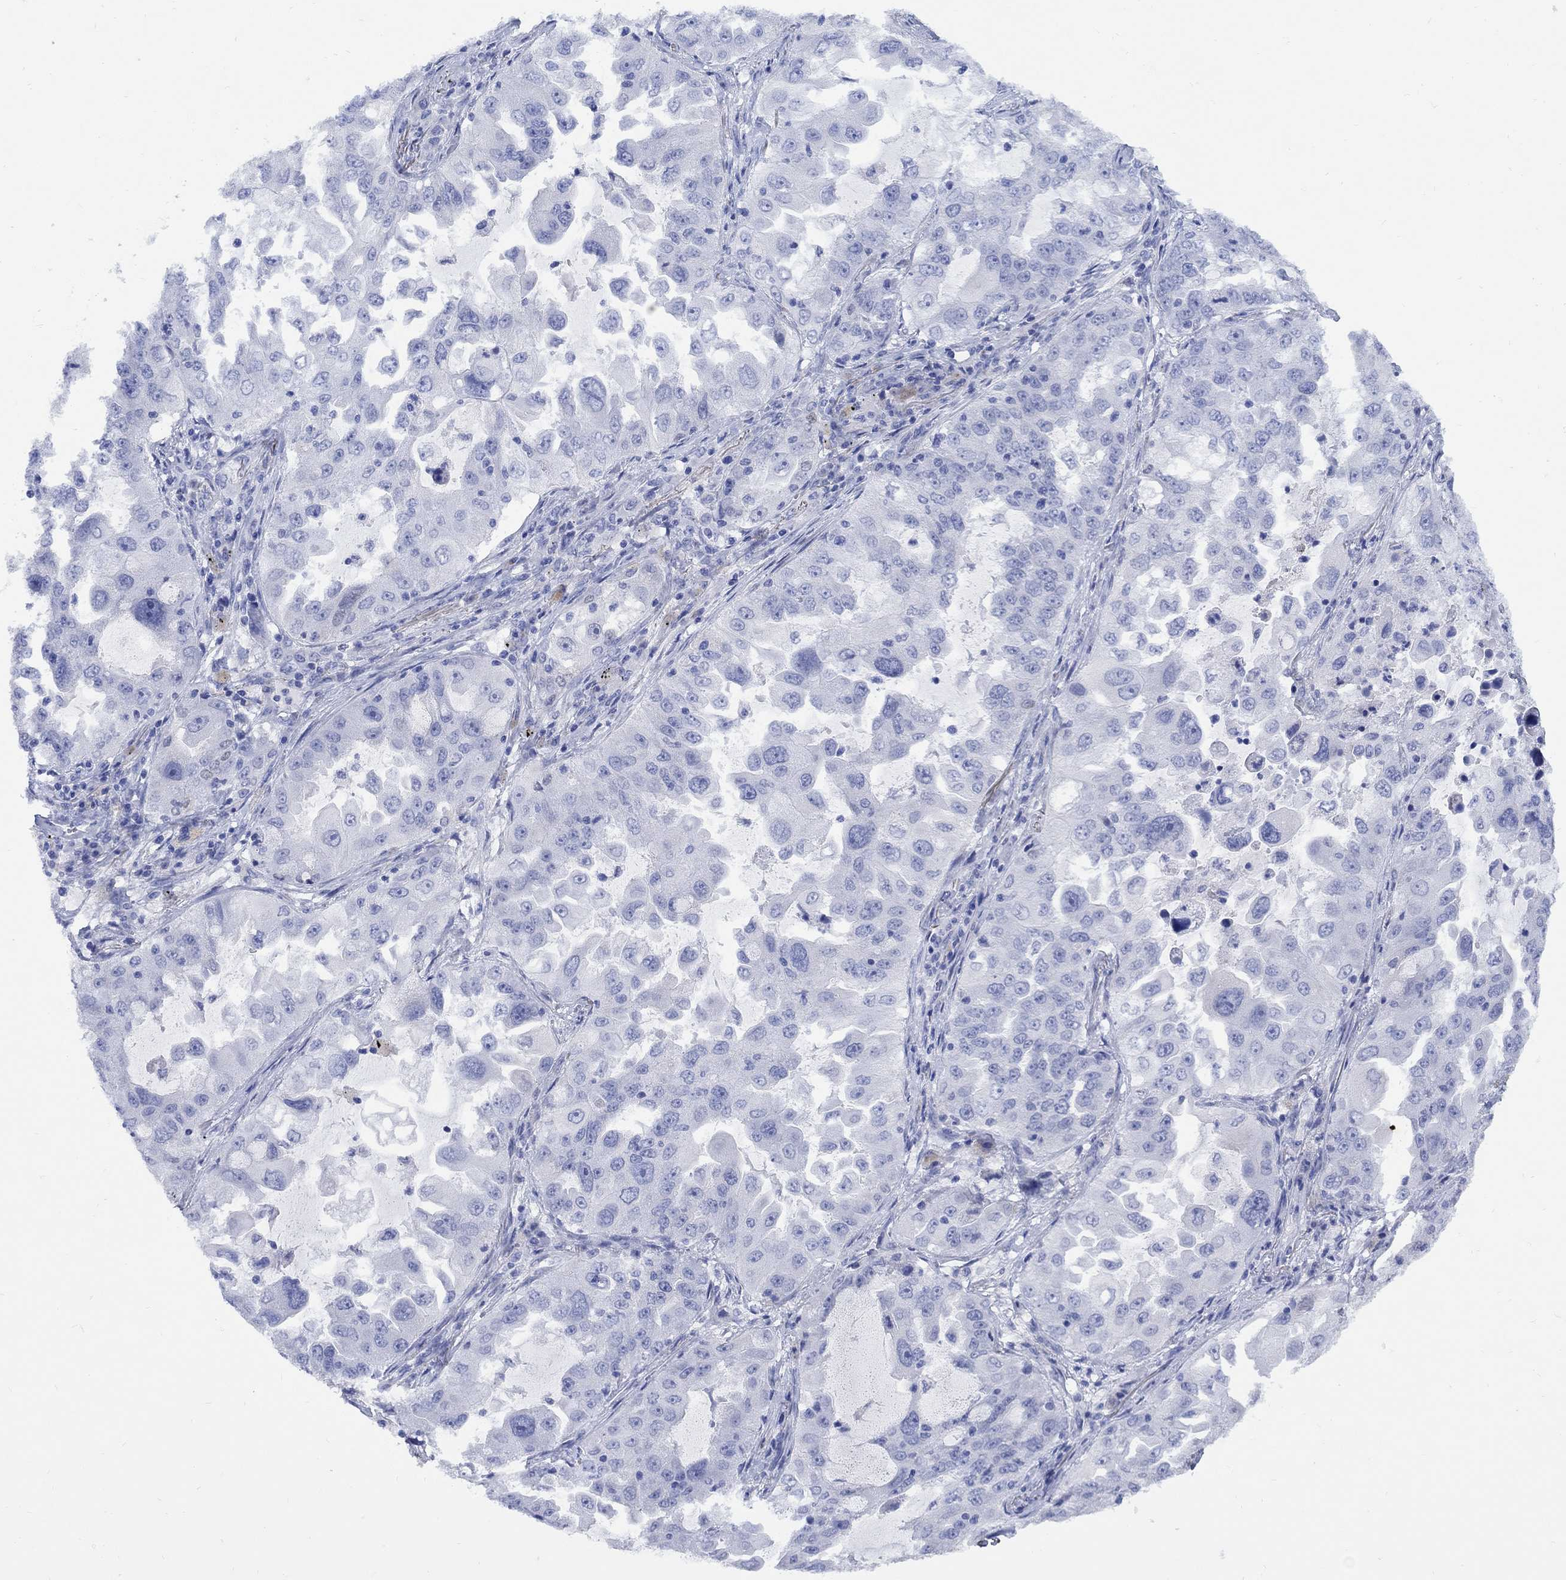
{"staining": {"intensity": "negative", "quantity": "none", "location": "none"}, "tissue": "lung cancer", "cell_type": "Tumor cells", "image_type": "cancer", "snomed": [{"axis": "morphology", "description": "Adenocarcinoma, NOS"}, {"axis": "topography", "description": "Lung"}], "caption": "Image shows no significant protein staining in tumor cells of lung adenocarcinoma.", "gene": "MYL1", "patient": {"sex": "female", "age": 61}}